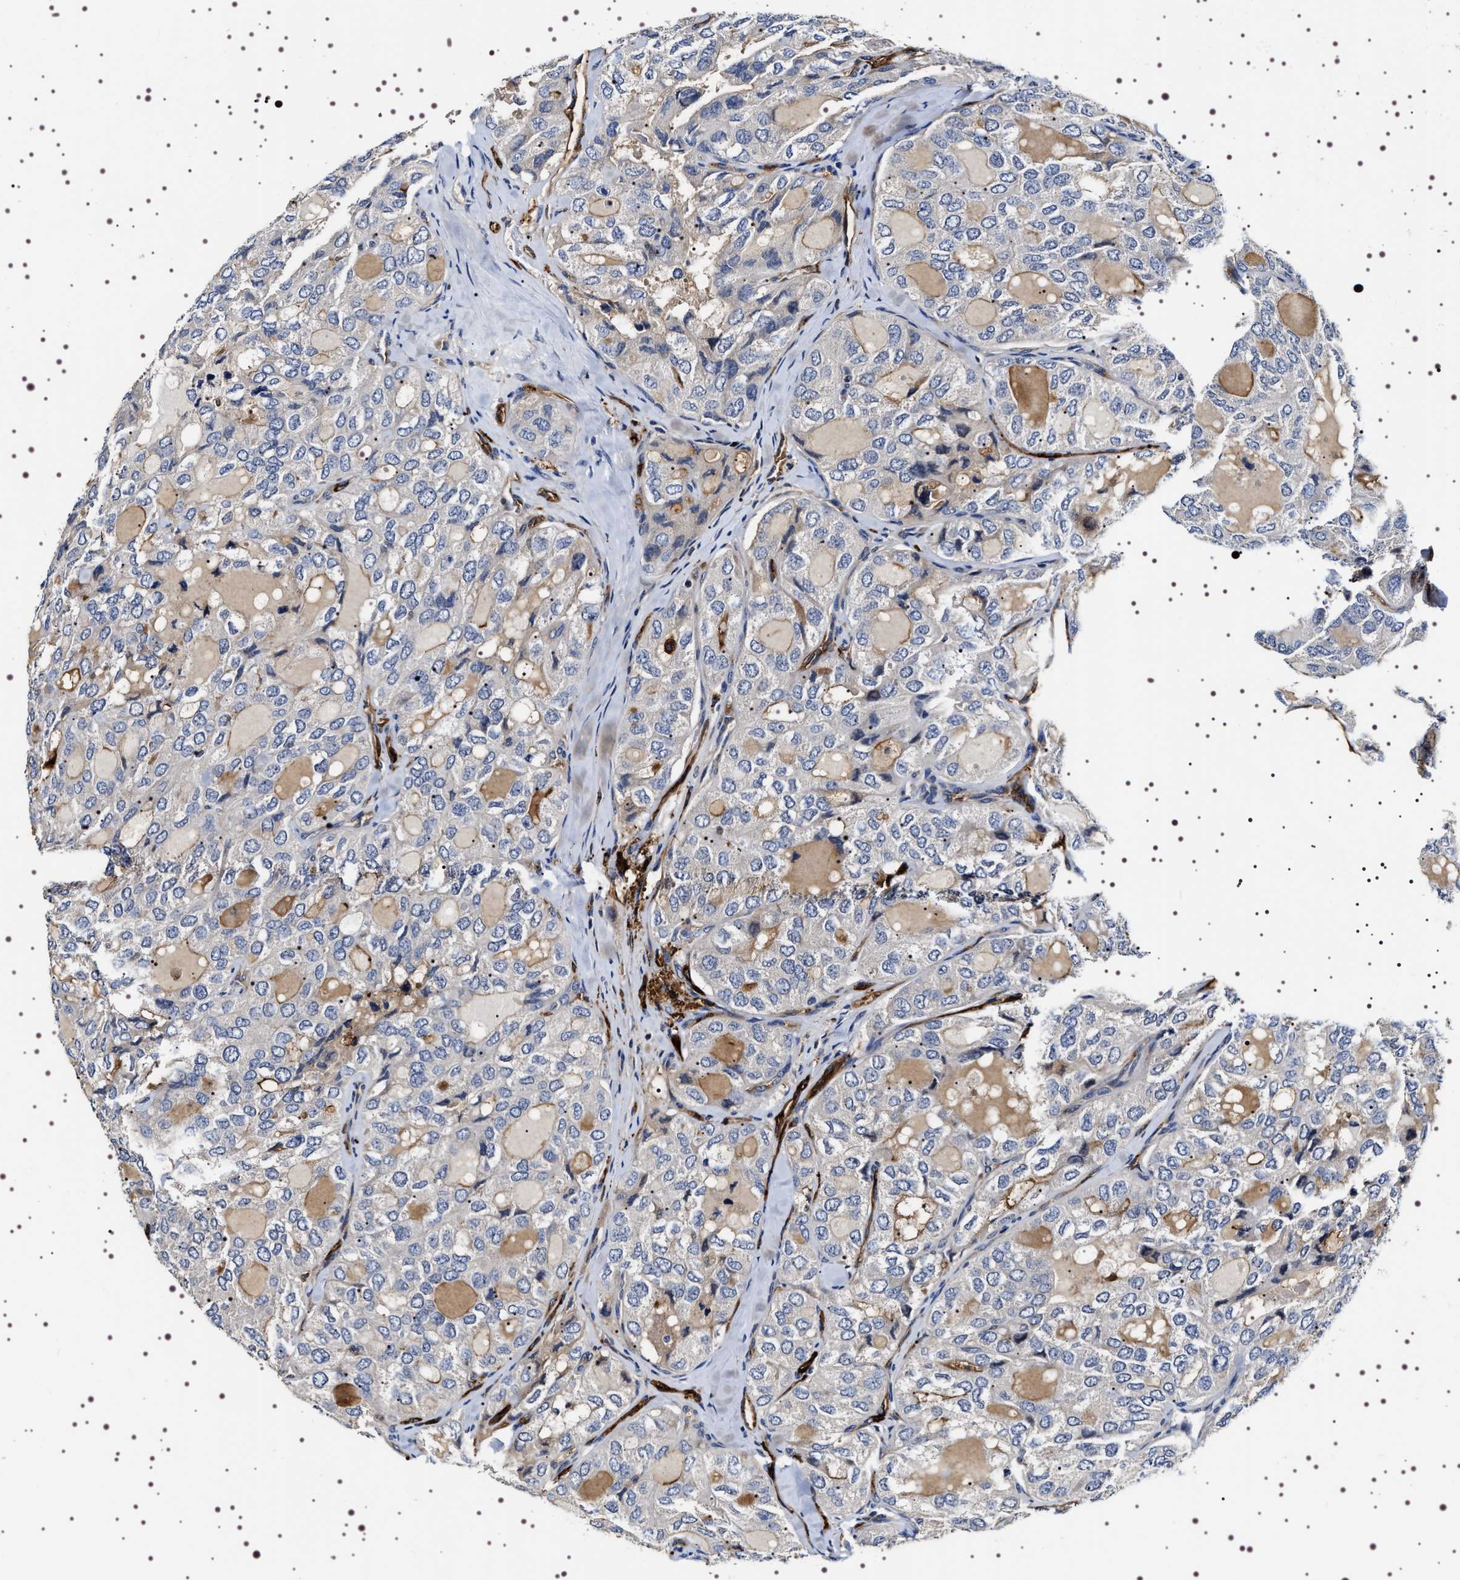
{"staining": {"intensity": "weak", "quantity": "<25%", "location": "cytoplasmic/membranous"}, "tissue": "thyroid cancer", "cell_type": "Tumor cells", "image_type": "cancer", "snomed": [{"axis": "morphology", "description": "Follicular adenoma carcinoma, NOS"}, {"axis": "topography", "description": "Thyroid gland"}], "caption": "High magnification brightfield microscopy of follicular adenoma carcinoma (thyroid) stained with DAB (brown) and counterstained with hematoxylin (blue): tumor cells show no significant expression.", "gene": "ALPL", "patient": {"sex": "male", "age": 75}}